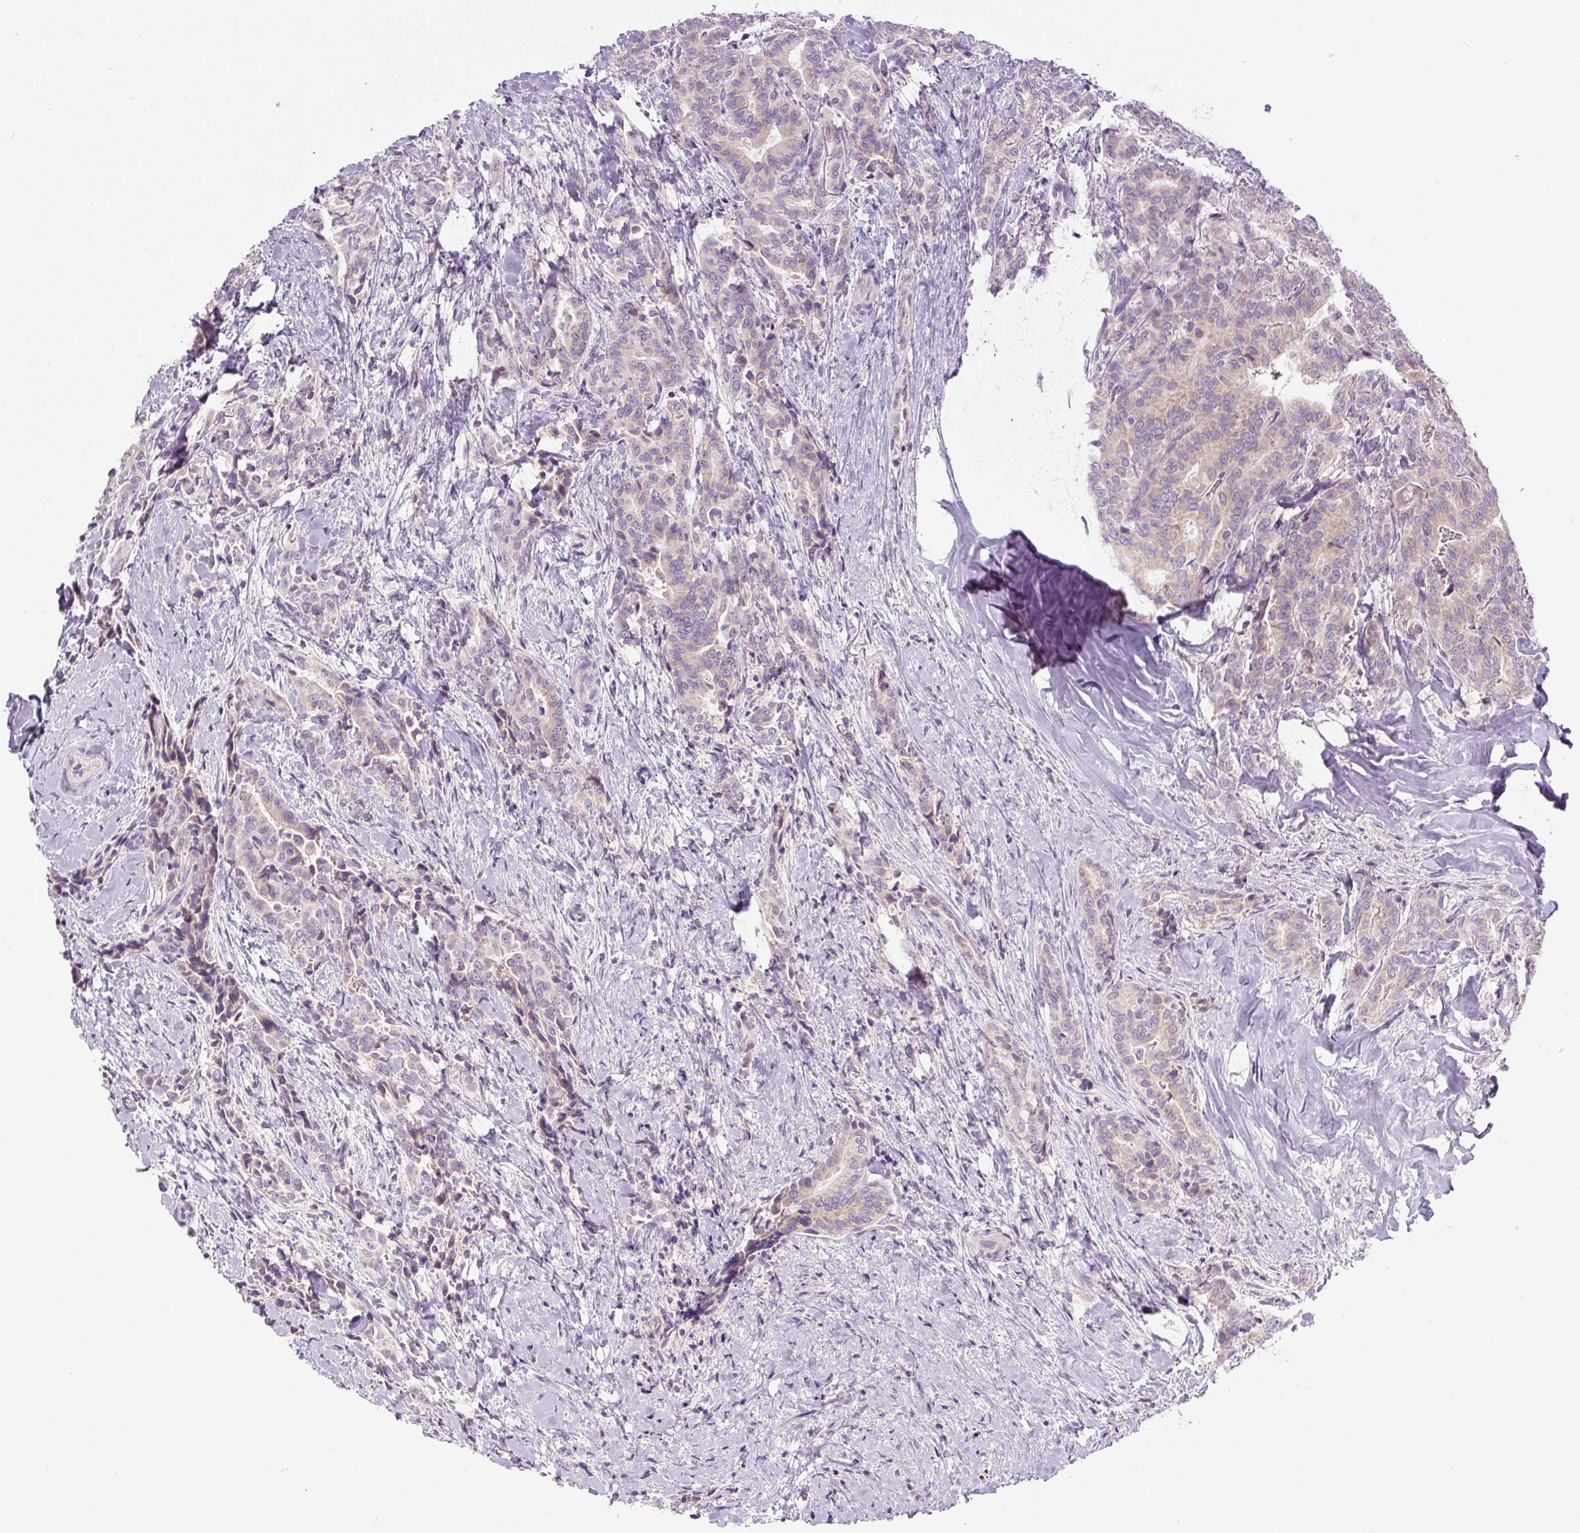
{"staining": {"intensity": "weak", "quantity": "25%-75%", "location": "cytoplasmic/membranous"}, "tissue": "thyroid cancer", "cell_type": "Tumor cells", "image_type": "cancer", "snomed": [{"axis": "morphology", "description": "Papillary adenocarcinoma, NOS"}, {"axis": "topography", "description": "Thyroid gland"}], "caption": "IHC micrograph of thyroid cancer (papillary adenocarcinoma) stained for a protein (brown), which reveals low levels of weak cytoplasmic/membranous positivity in approximately 25%-75% of tumor cells.", "gene": "FABP7", "patient": {"sex": "male", "age": 61}}